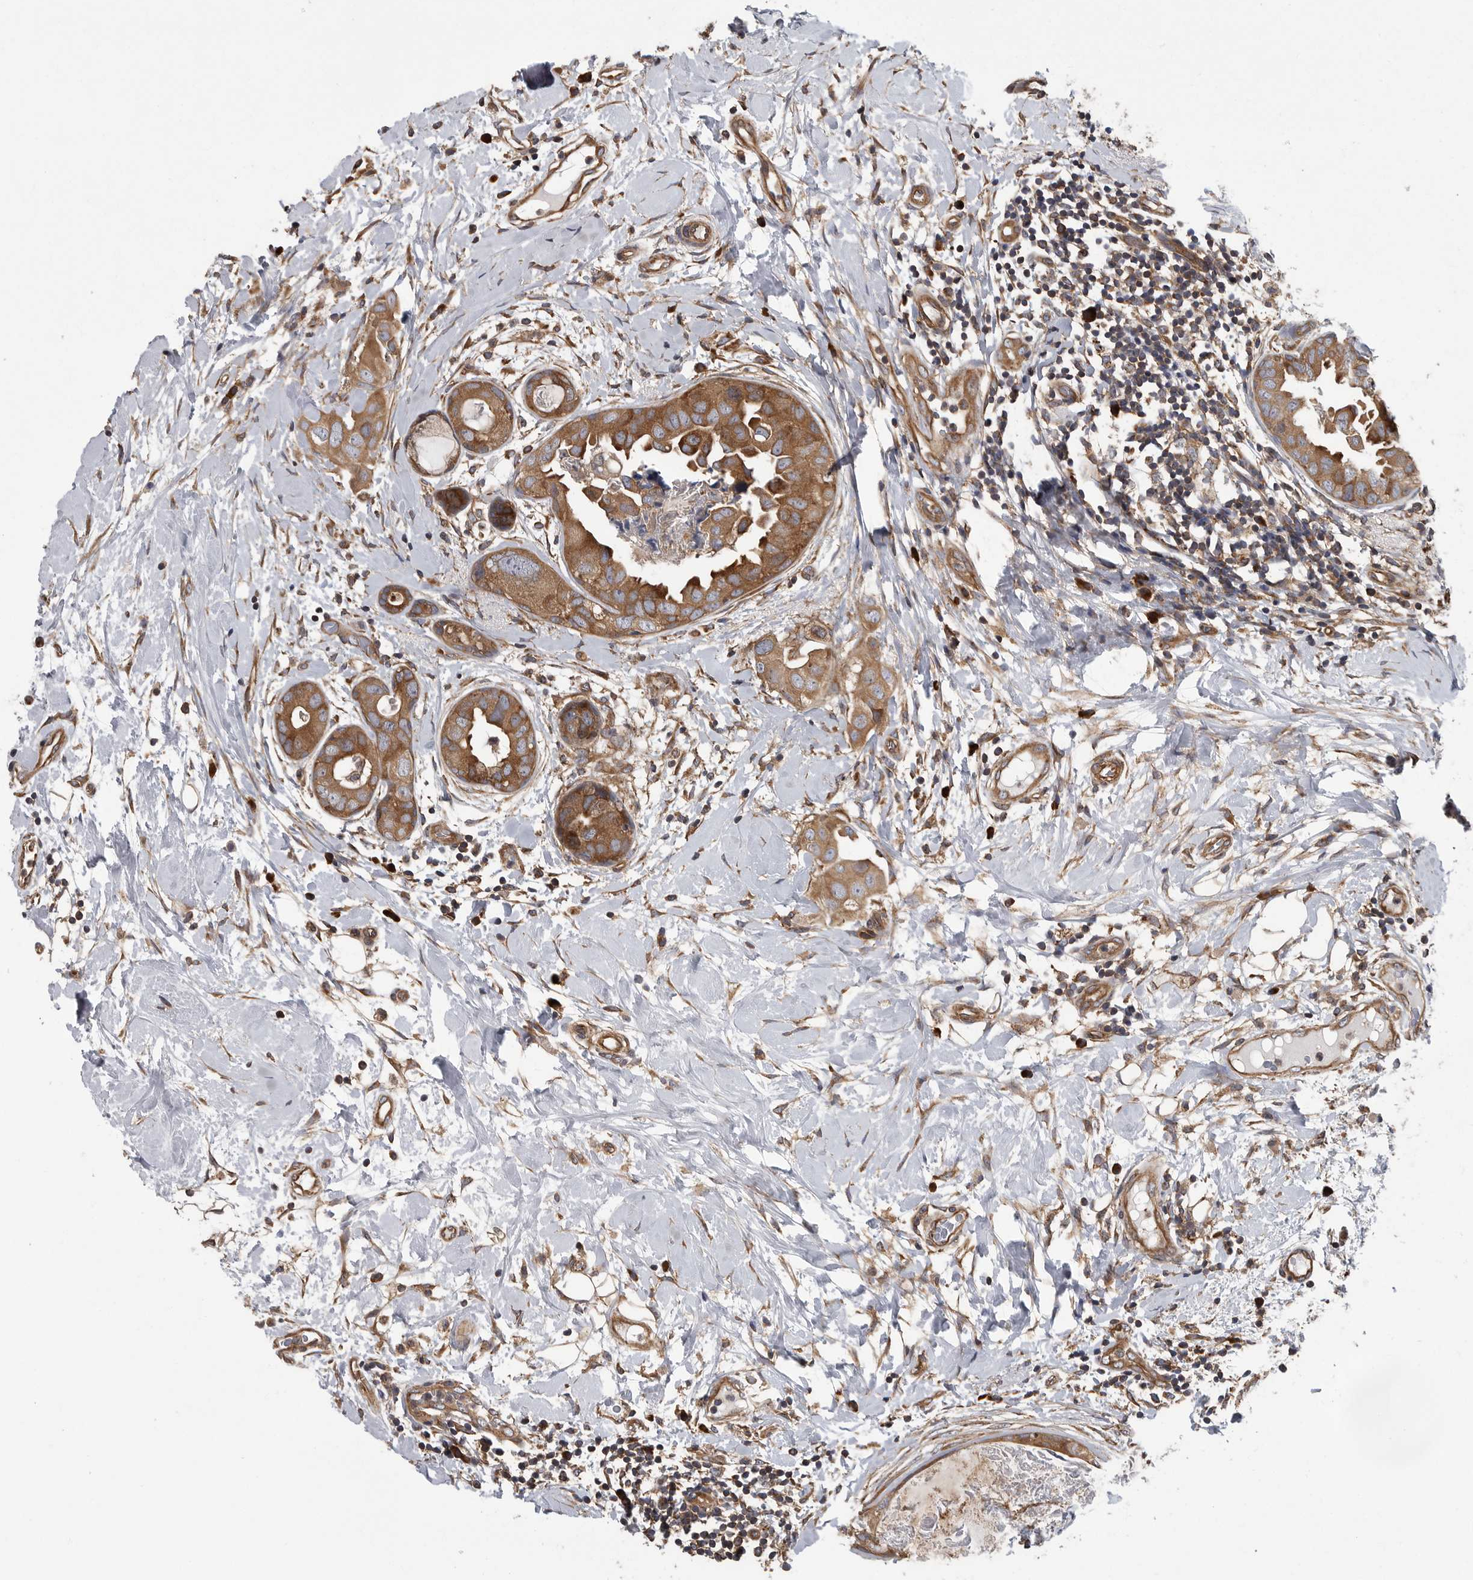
{"staining": {"intensity": "moderate", "quantity": ">75%", "location": "cytoplasmic/membranous"}, "tissue": "breast cancer", "cell_type": "Tumor cells", "image_type": "cancer", "snomed": [{"axis": "morphology", "description": "Duct carcinoma"}, {"axis": "topography", "description": "Breast"}], "caption": "DAB immunohistochemical staining of human breast cancer (intraductal carcinoma) exhibits moderate cytoplasmic/membranous protein expression in about >75% of tumor cells.", "gene": "OXR1", "patient": {"sex": "female", "age": 40}}